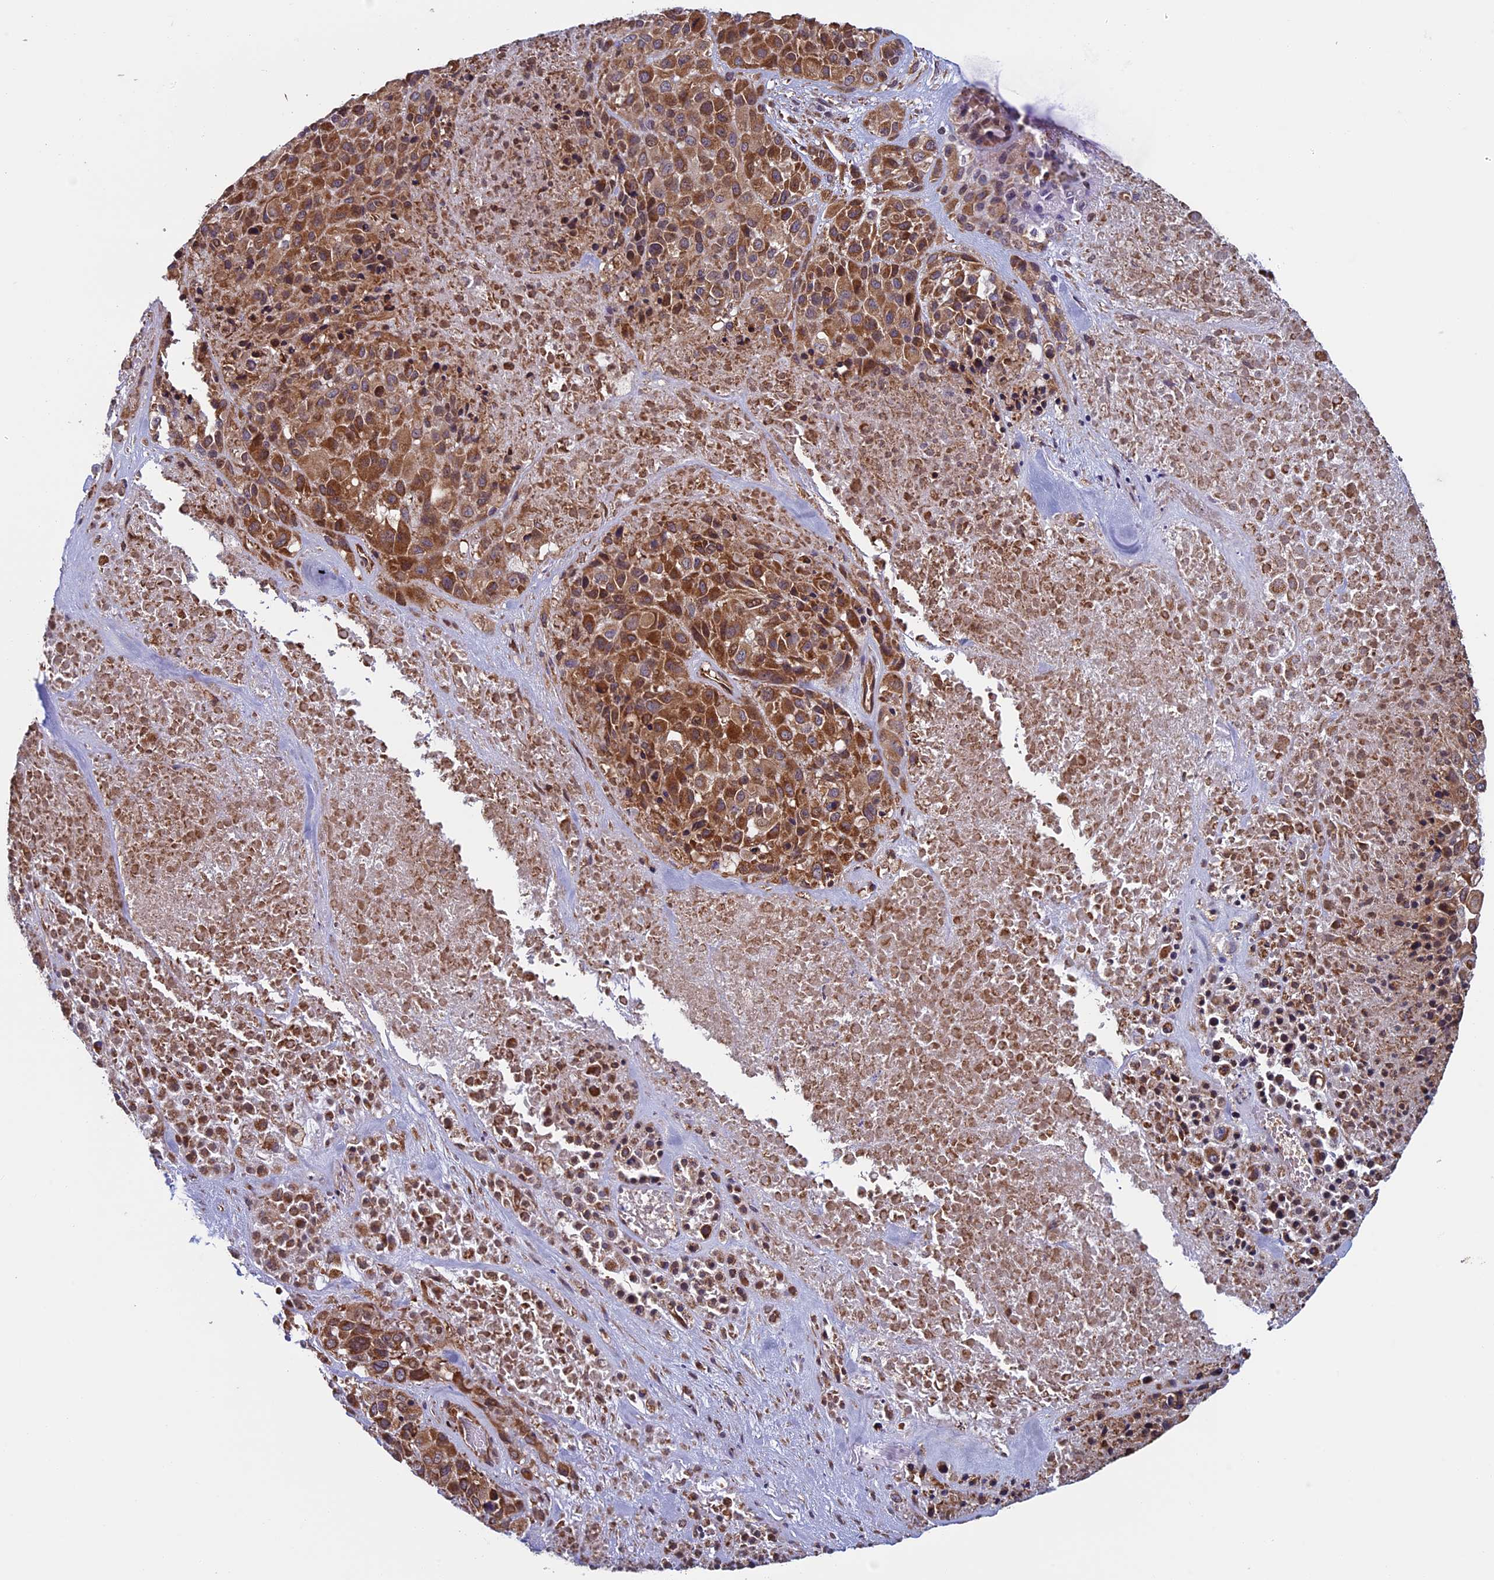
{"staining": {"intensity": "moderate", "quantity": ">75%", "location": "cytoplasmic/membranous"}, "tissue": "melanoma", "cell_type": "Tumor cells", "image_type": "cancer", "snomed": [{"axis": "morphology", "description": "Malignant melanoma, Metastatic site"}, {"axis": "topography", "description": "Skin"}], "caption": "Immunohistochemical staining of melanoma reveals medium levels of moderate cytoplasmic/membranous protein expression in about >75% of tumor cells. (brown staining indicates protein expression, while blue staining denotes nuclei).", "gene": "CCDC8", "patient": {"sex": "female", "age": 81}}